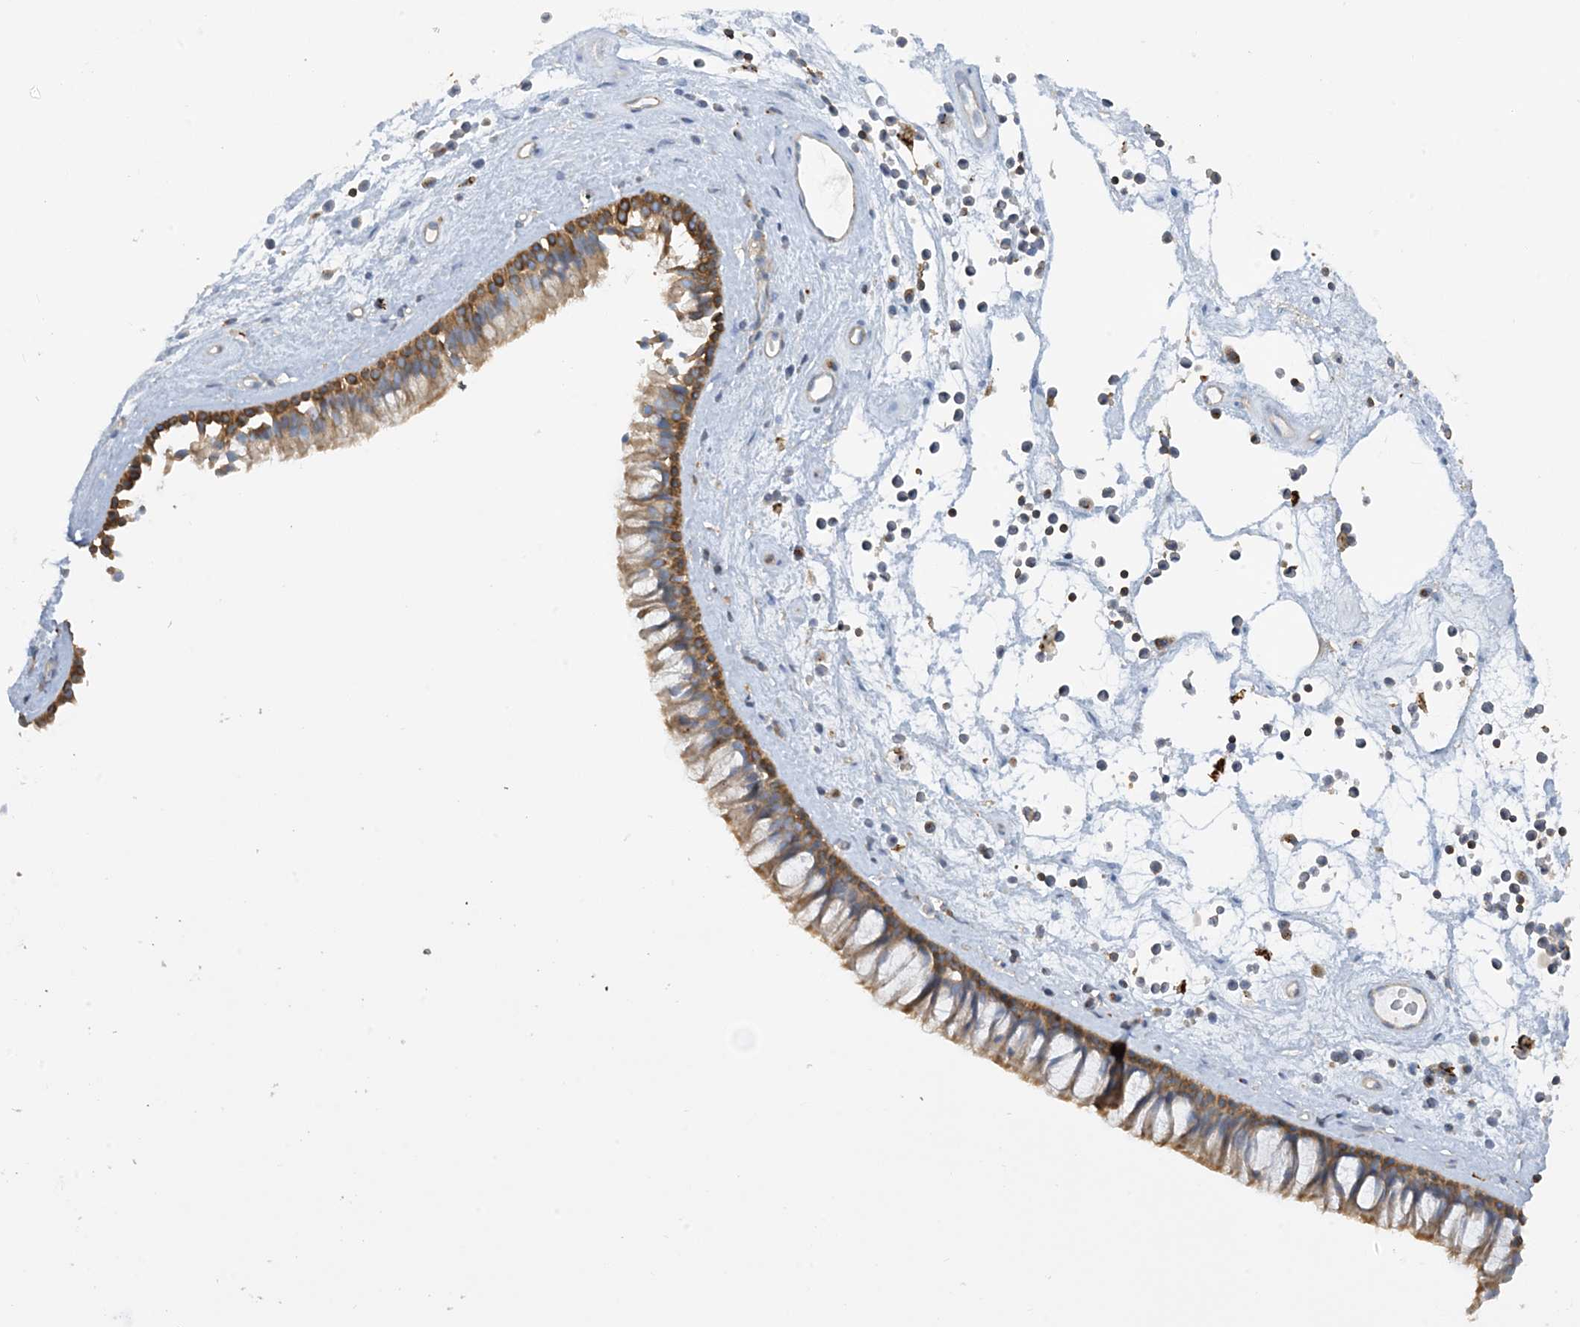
{"staining": {"intensity": "moderate", "quantity": "25%-75%", "location": "cytoplasmic/membranous"}, "tissue": "nasopharynx", "cell_type": "Respiratory epithelial cells", "image_type": "normal", "snomed": [{"axis": "morphology", "description": "Normal tissue, NOS"}, {"axis": "topography", "description": "Nasopharynx"}], "caption": "IHC staining of unremarkable nasopharynx, which demonstrates medium levels of moderate cytoplasmic/membranous positivity in about 25%-75% of respiratory epithelial cells indicating moderate cytoplasmic/membranous protein staining. The staining was performed using DAB (brown) for protein detection and nuclei were counterstained in hematoxylin (blue).", "gene": "CALHM5", "patient": {"sex": "male", "age": 64}}